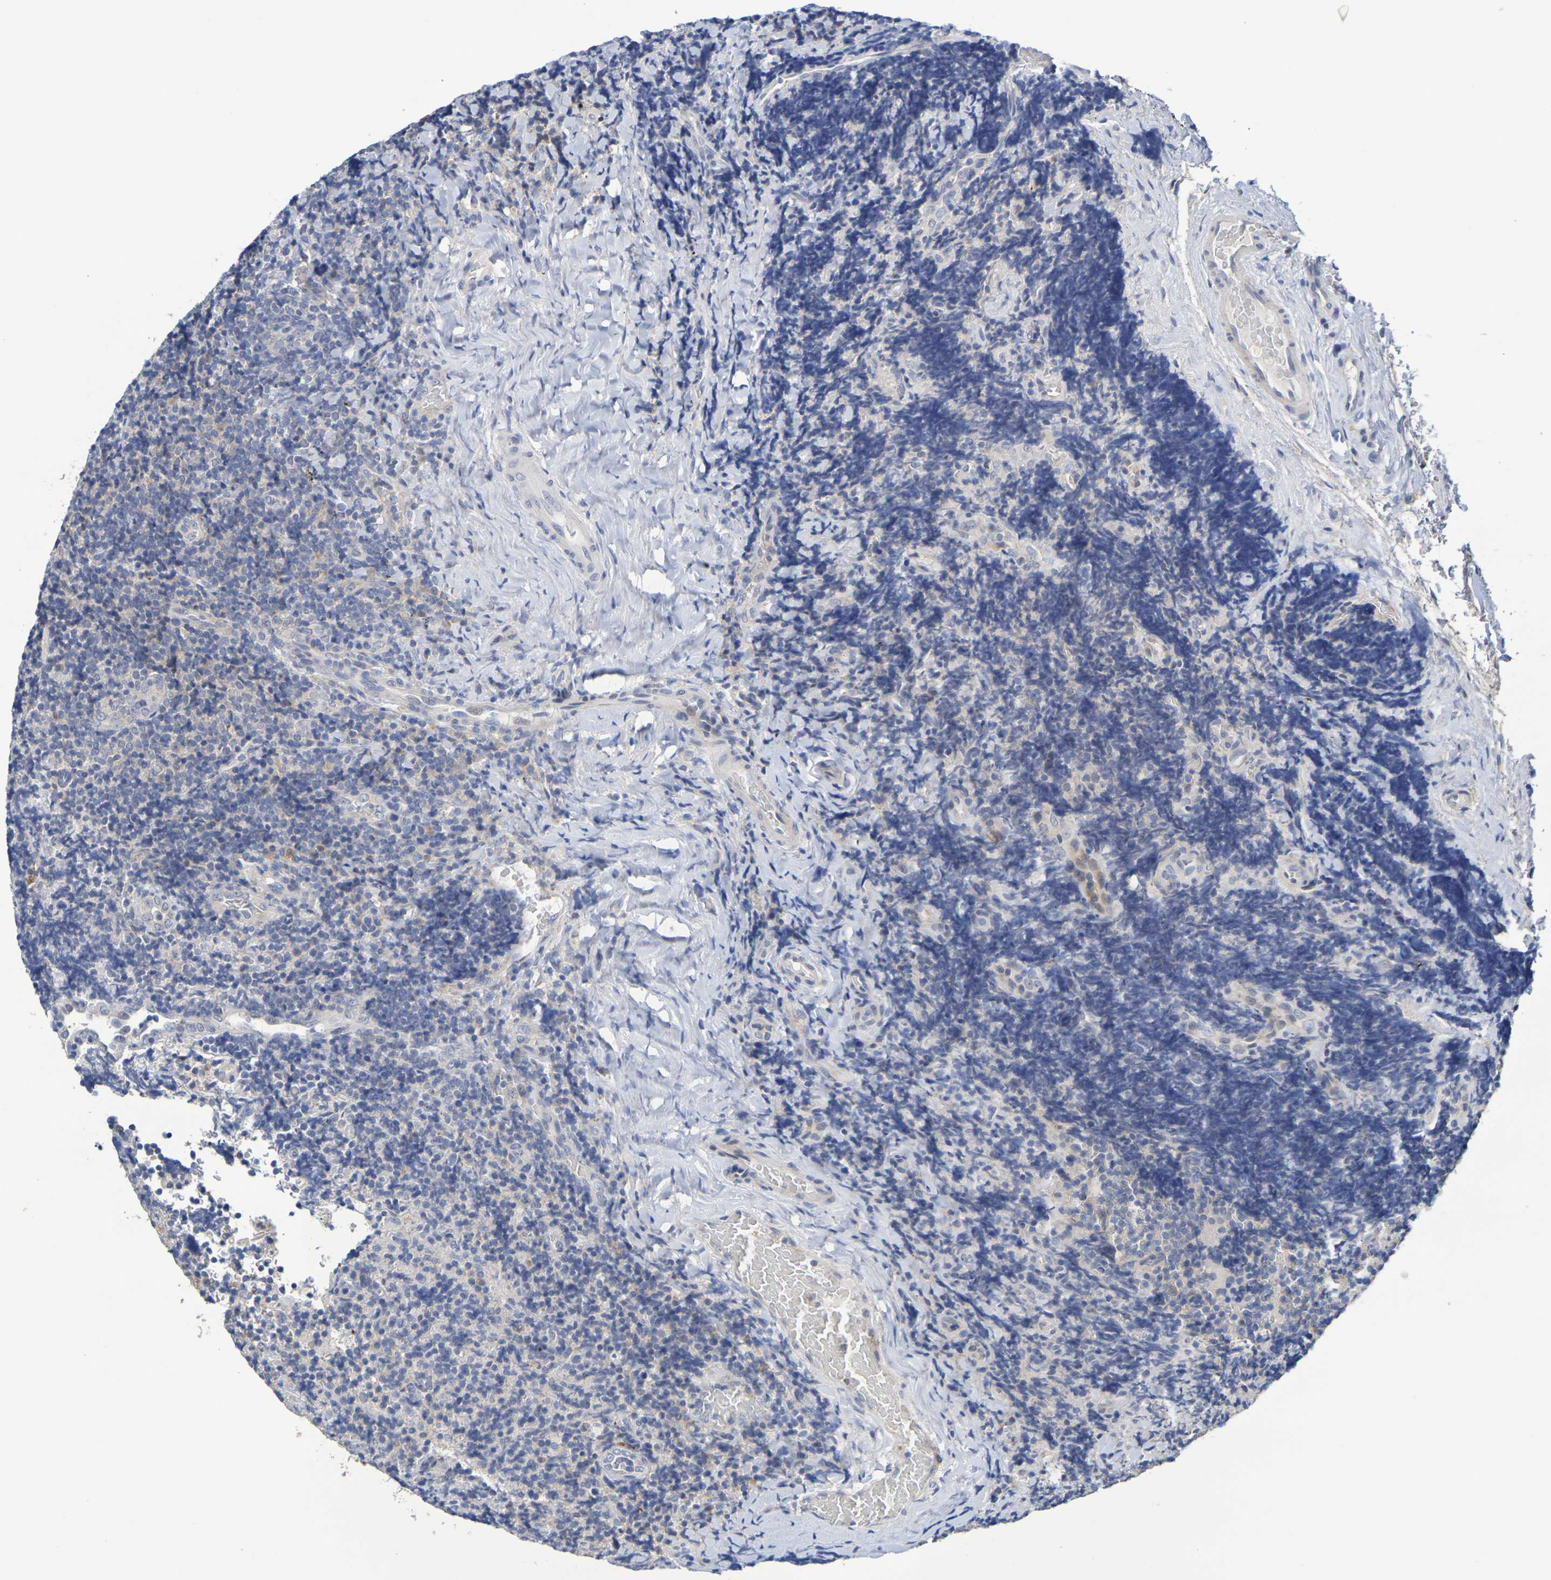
{"staining": {"intensity": "weak", "quantity": "<25%", "location": "cytoplasmic/membranous"}, "tissue": "lymphoma", "cell_type": "Tumor cells", "image_type": "cancer", "snomed": [{"axis": "morphology", "description": "Malignant lymphoma, non-Hodgkin's type, High grade"}, {"axis": "topography", "description": "Tonsil"}], "caption": "Immunohistochemical staining of human malignant lymphoma, non-Hodgkin's type (high-grade) exhibits no significant expression in tumor cells.", "gene": "SDC4", "patient": {"sex": "female", "age": 36}}